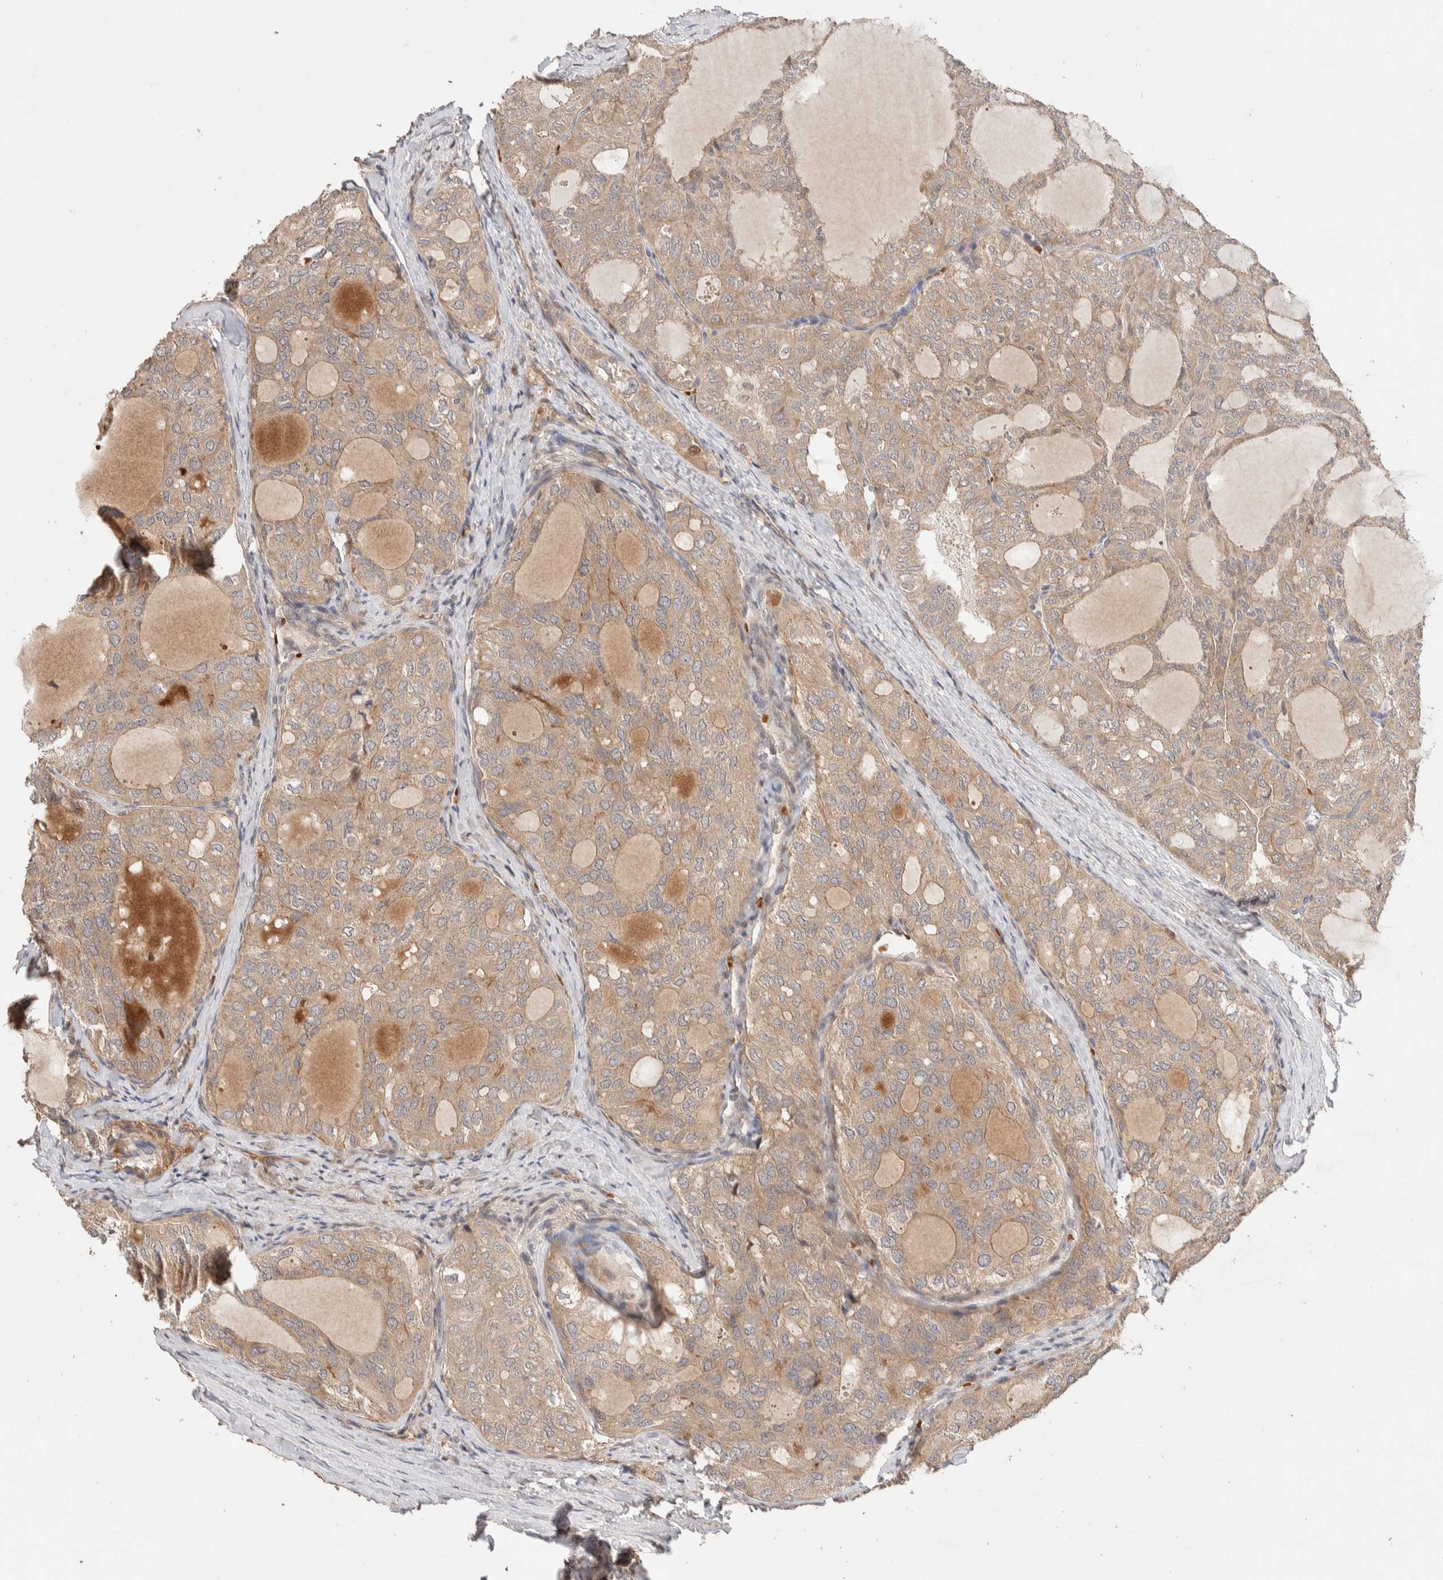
{"staining": {"intensity": "weak", "quantity": ">75%", "location": "cytoplasmic/membranous"}, "tissue": "thyroid cancer", "cell_type": "Tumor cells", "image_type": "cancer", "snomed": [{"axis": "morphology", "description": "Follicular adenoma carcinoma, NOS"}, {"axis": "topography", "description": "Thyroid gland"}], "caption": "High-power microscopy captured an IHC histopathology image of follicular adenoma carcinoma (thyroid), revealing weak cytoplasmic/membranous positivity in approximately >75% of tumor cells. The protein of interest is shown in brown color, while the nuclei are stained blue.", "gene": "CASK", "patient": {"sex": "male", "age": 75}}